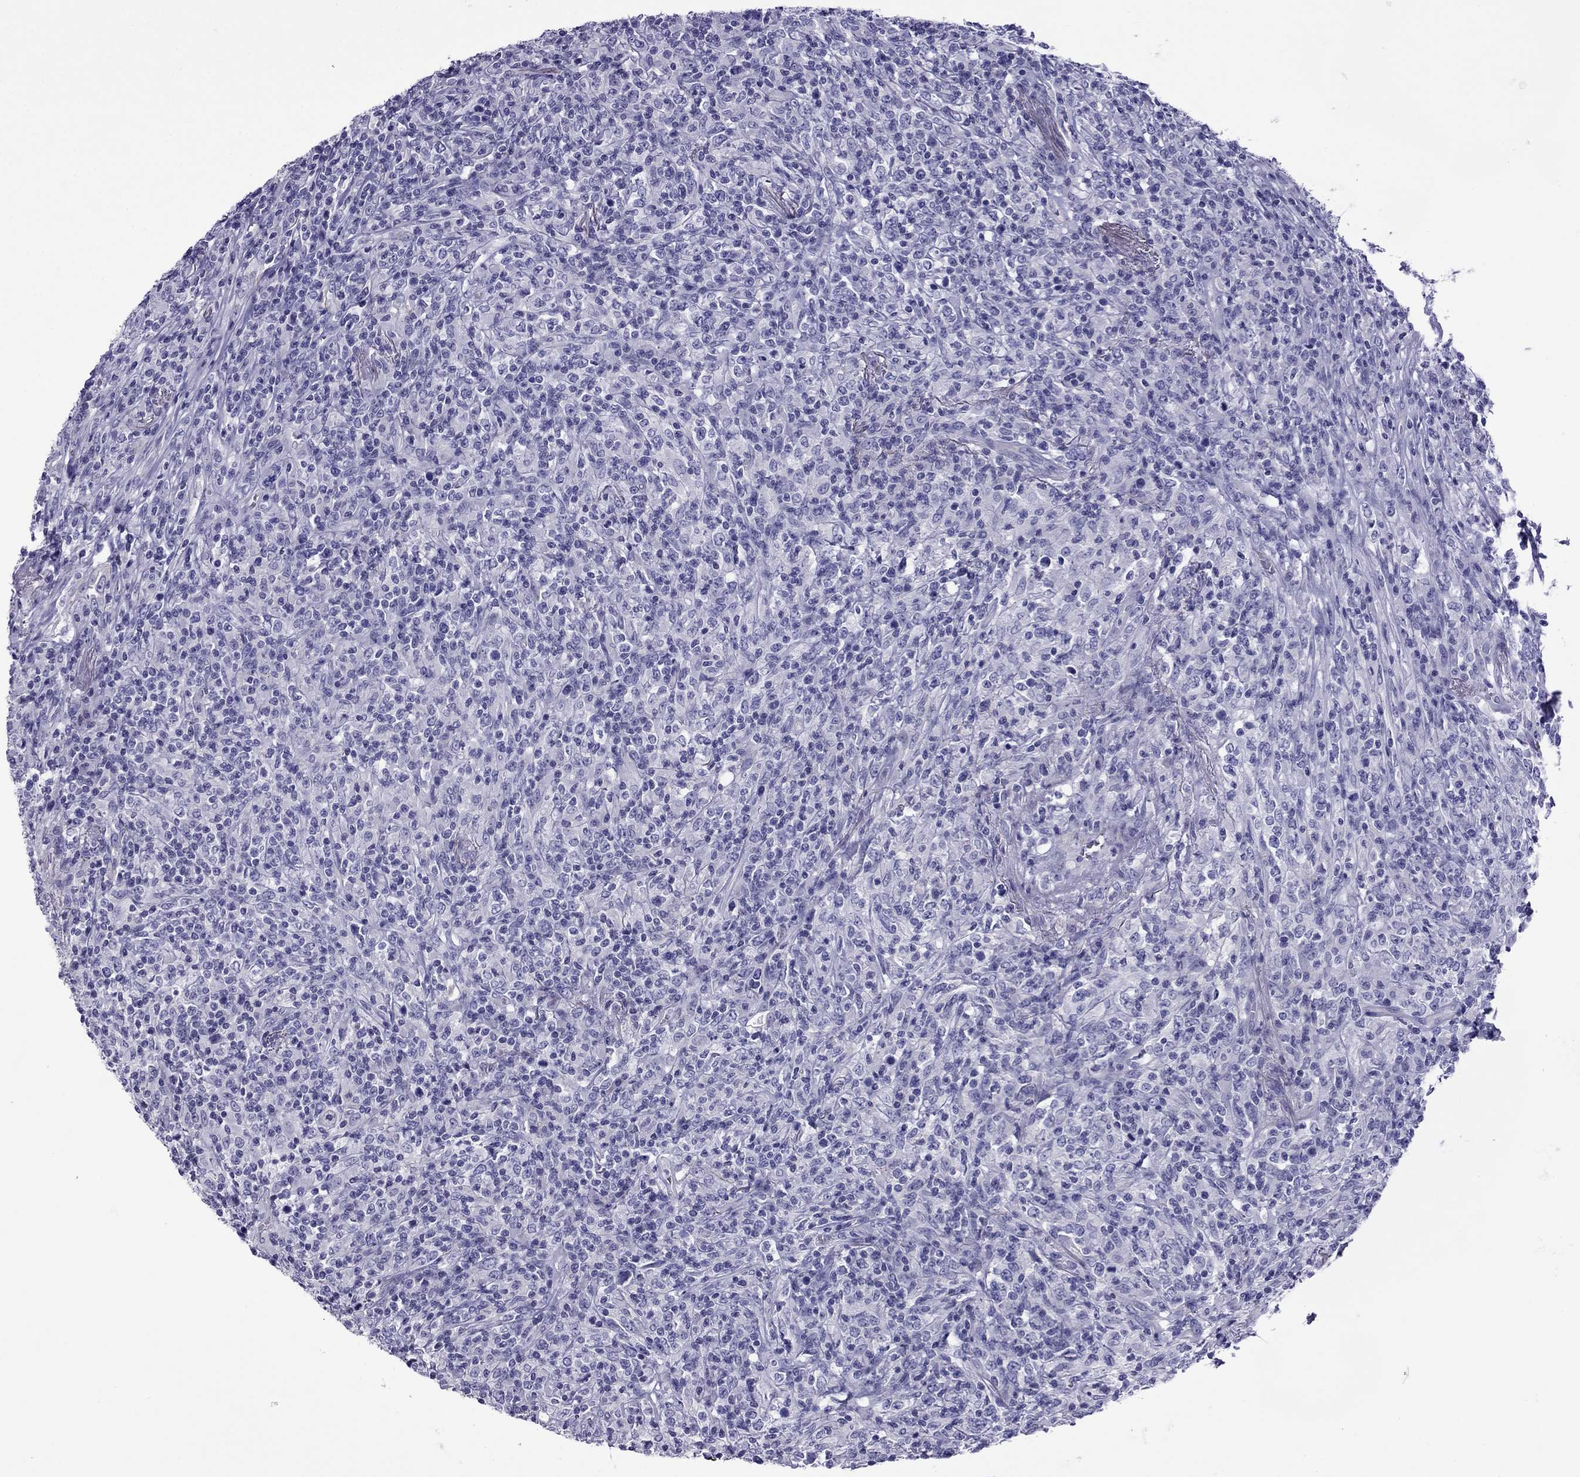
{"staining": {"intensity": "negative", "quantity": "none", "location": "none"}, "tissue": "lymphoma", "cell_type": "Tumor cells", "image_type": "cancer", "snomed": [{"axis": "morphology", "description": "Malignant lymphoma, non-Hodgkin's type, High grade"}, {"axis": "topography", "description": "Lung"}], "caption": "Tumor cells show no significant positivity in lymphoma. Brightfield microscopy of IHC stained with DAB (3,3'-diaminobenzidine) (brown) and hematoxylin (blue), captured at high magnification.", "gene": "MYL11", "patient": {"sex": "male", "age": 79}}